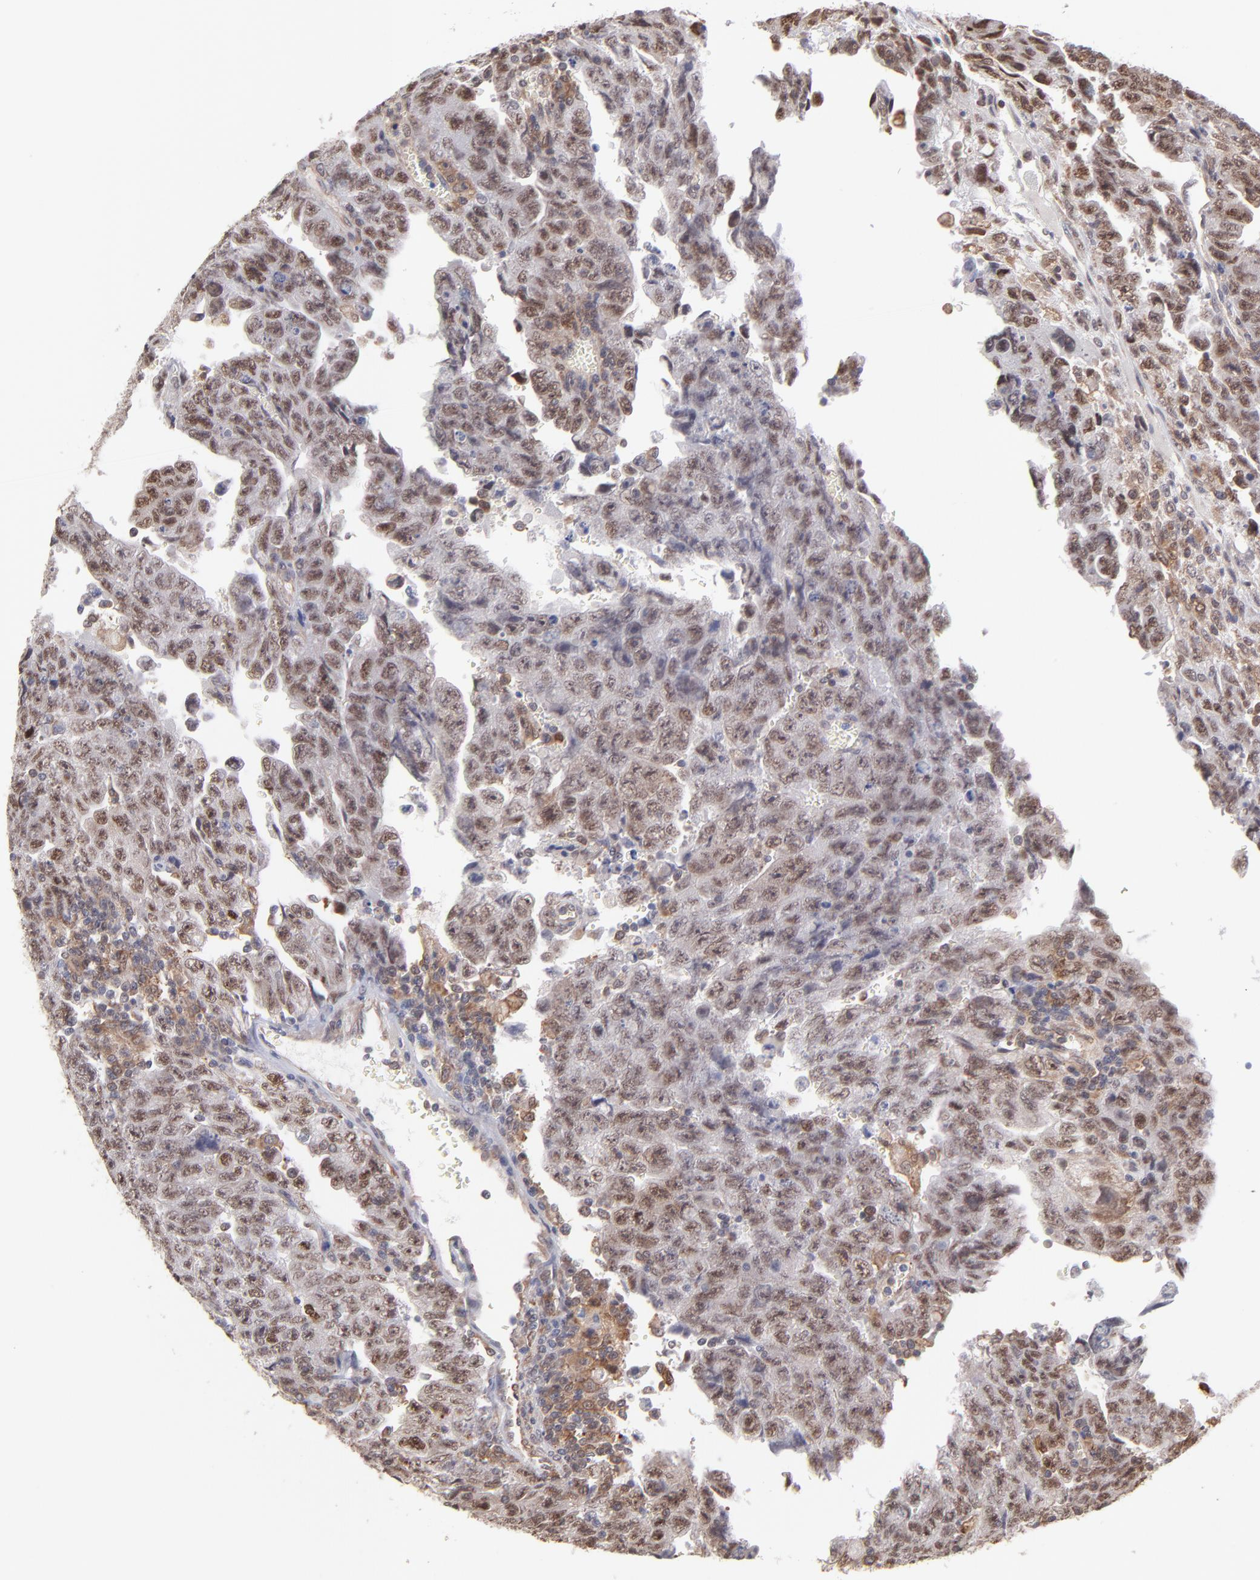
{"staining": {"intensity": "weak", "quantity": ">75%", "location": "nuclear"}, "tissue": "testis cancer", "cell_type": "Tumor cells", "image_type": "cancer", "snomed": [{"axis": "morphology", "description": "Carcinoma, Embryonal, NOS"}, {"axis": "topography", "description": "Testis"}], "caption": "DAB immunohistochemical staining of human testis embryonal carcinoma reveals weak nuclear protein staining in approximately >75% of tumor cells.", "gene": "OAS1", "patient": {"sex": "male", "age": 28}}